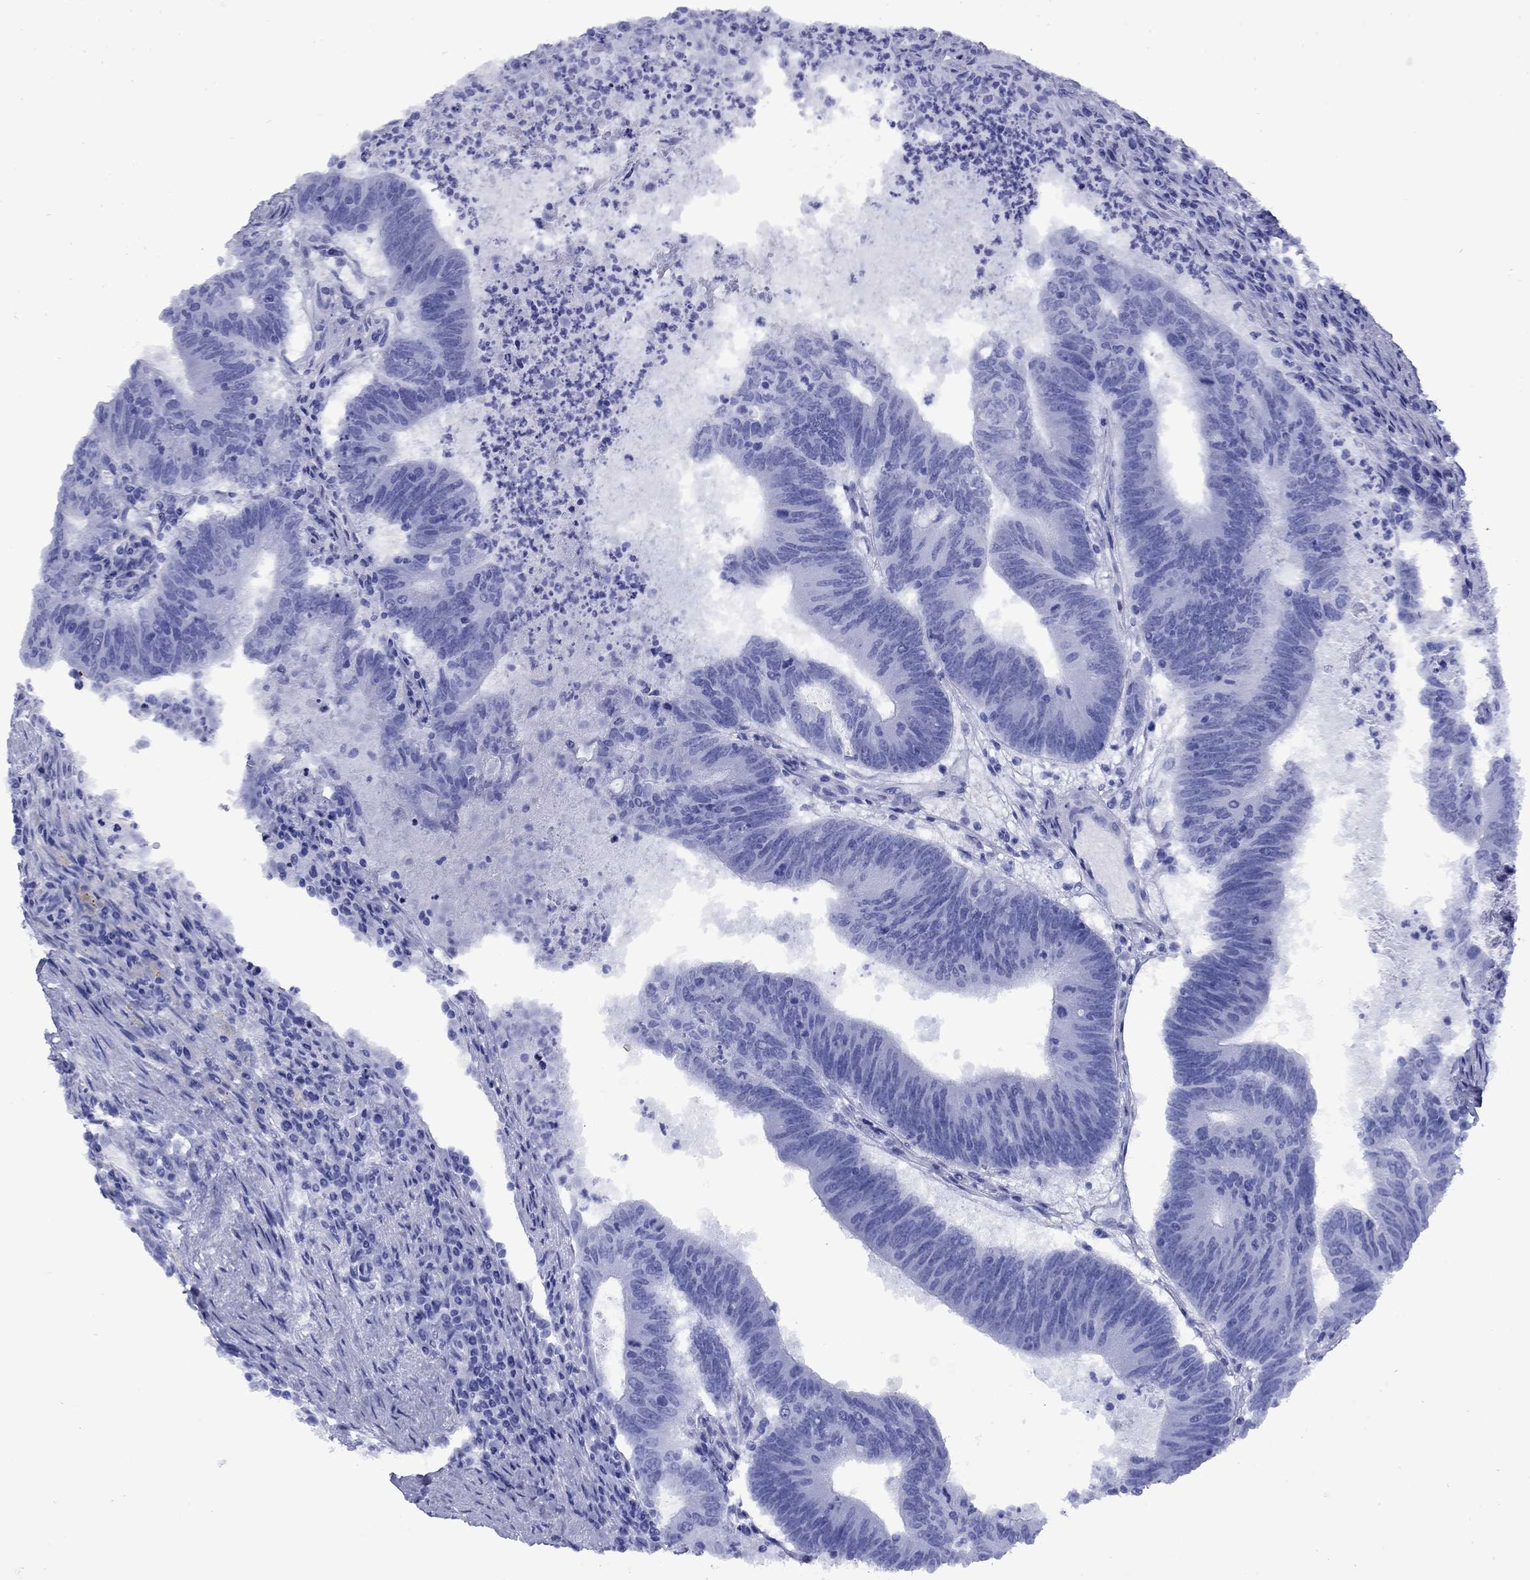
{"staining": {"intensity": "negative", "quantity": "none", "location": "none"}, "tissue": "colorectal cancer", "cell_type": "Tumor cells", "image_type": "cancer", "snomed": [{"axis": "morphology", "description": "Adenocarcinoma, NOS"}, {"axis": "topography", "description": "Colon"}], "caption": "Tumor cells show no significant protein positivity in adenocarcinoma (colorectal).", "gene": "ROM1", "patient": {"sex": "female", "age": 70}}